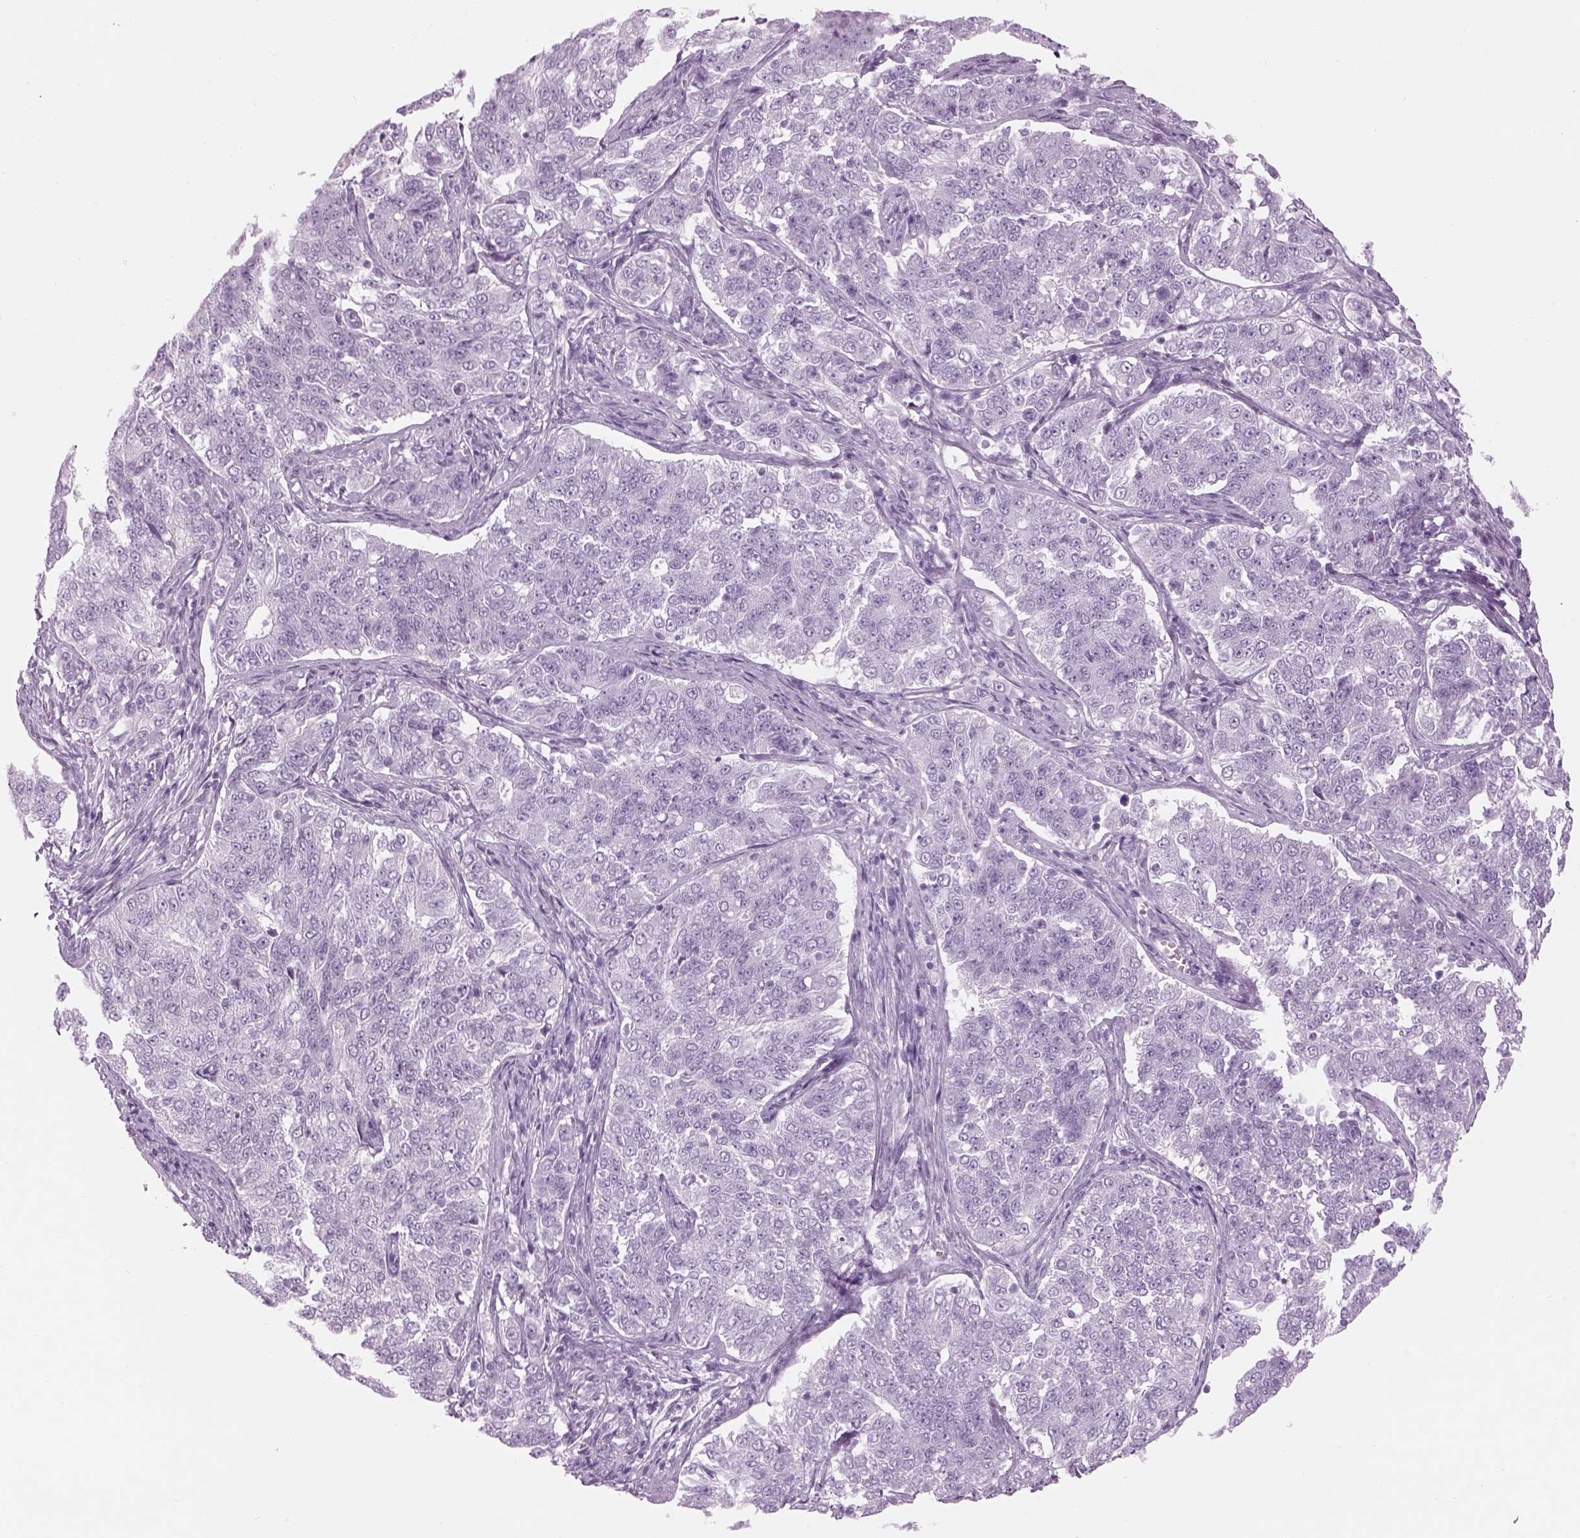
{"staining": {"intensity": "negative", "quantity": "none", "location": "none"}, "tissue": "endometrial cancer", "cell_type": "Tumor cells", "image_type": "cancer", "snomed": [{"axis": "morphology", "description": "Adenocarcinoma, NOS"}, {"axis": "topography", "description": "Endometrium"}], "caption": "An IHC histopathology image of endometrial cancer (adenocarcinoma) is shown. There is no staining in tumor cells of endometrial cancer (adenocarcinoma).", "gene": "PABPC1L2B", "patient": {"sex": "female", "age": 43}}